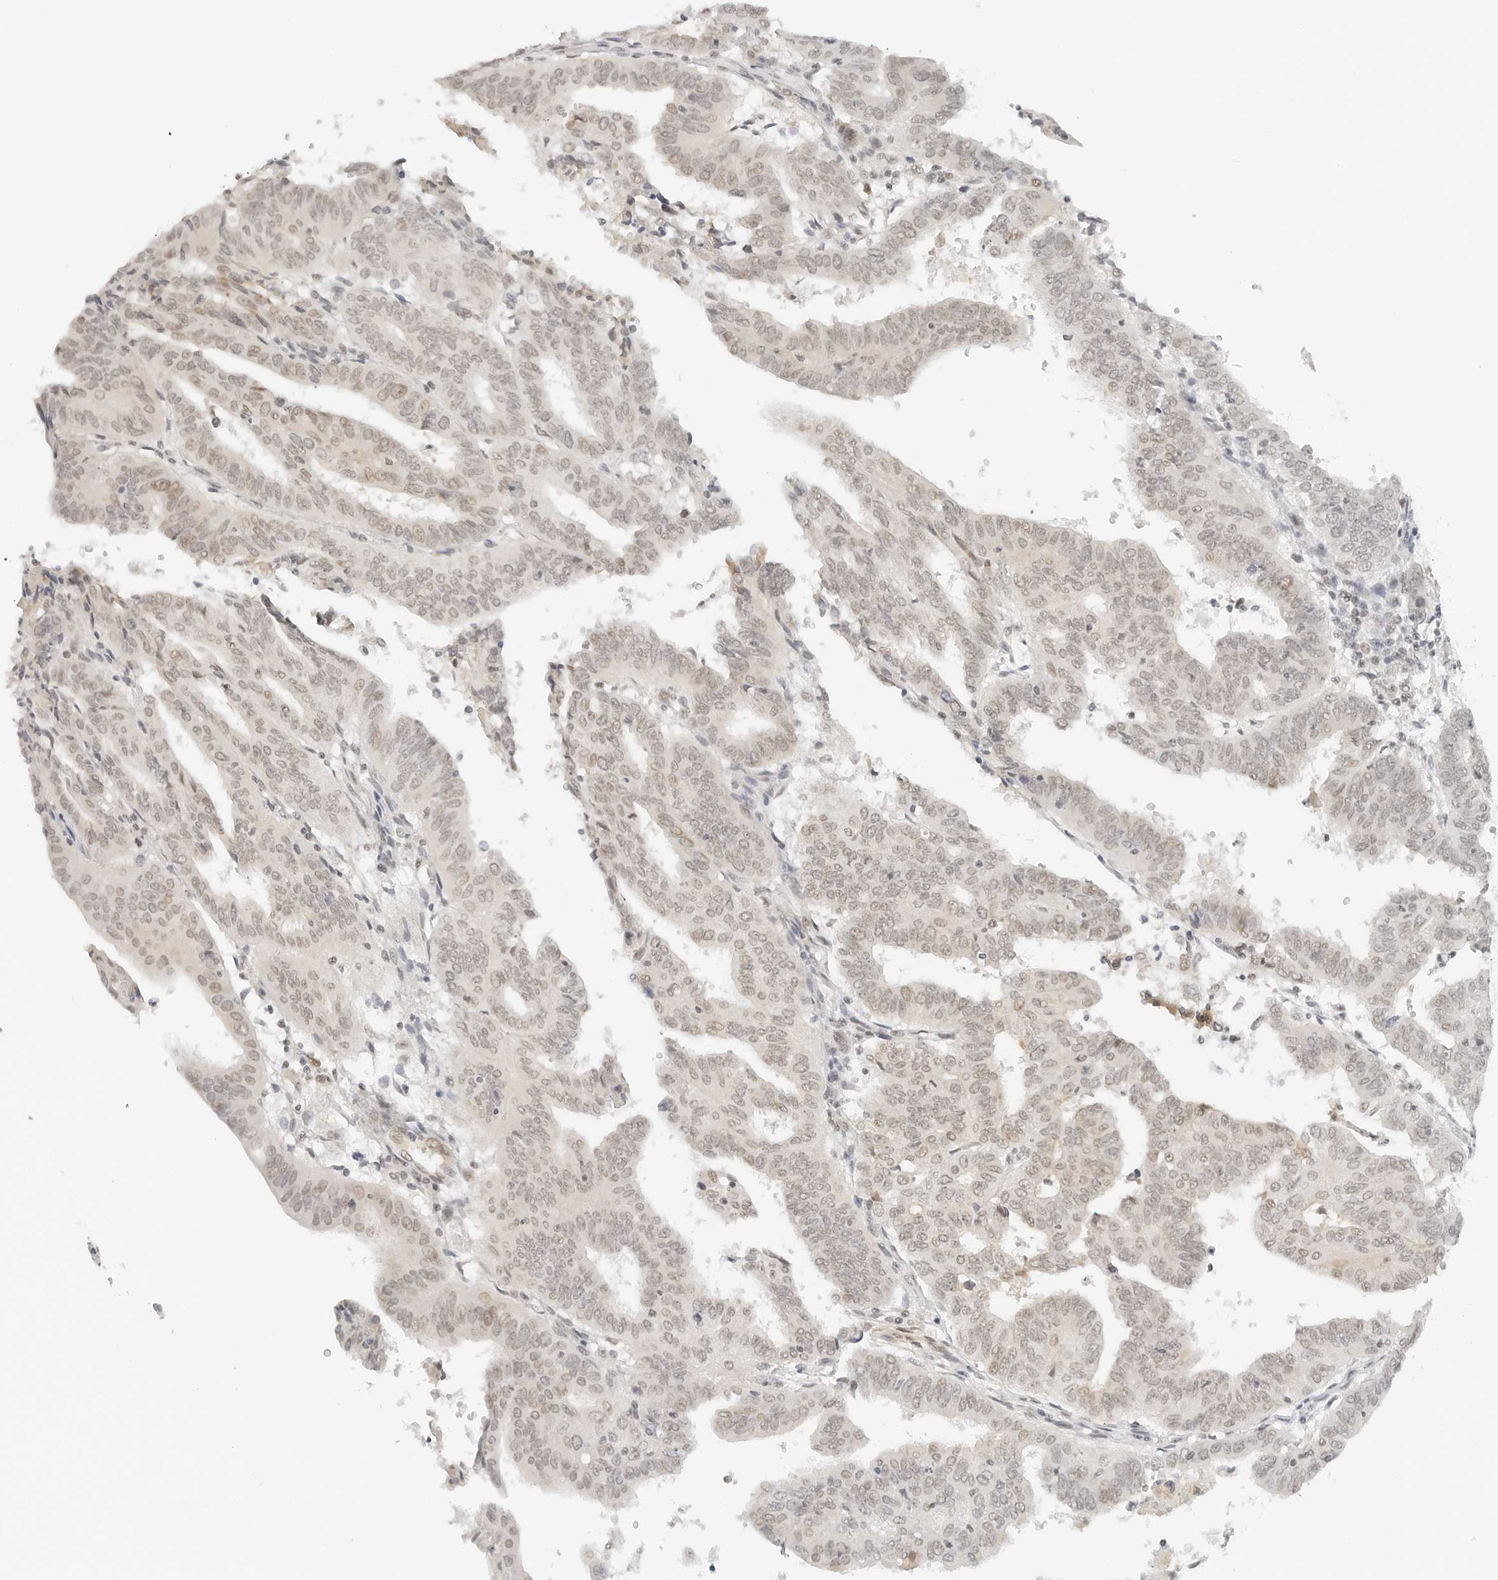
{"staining": {"intensity": "weak", "quantity": "<25%", "location": "nuclear"}, "tissue": "endometrial cancer", "cell_type": "Tumor cells", "image_type": "cancer", "snomed": [{"axis": "morphology", "description": "Adenocarcinoma, NOS"}, {"axis": "topography", "description": "Uterus"}], "caption": "Immunohistochemistry photomicrograph of human endometrial cancer (adenocarcinoma) stained for a protein (brown), which shows no staining in tumor cells.", "gene": "NEO1", "patient": {"sex": "female", "age": 77}}